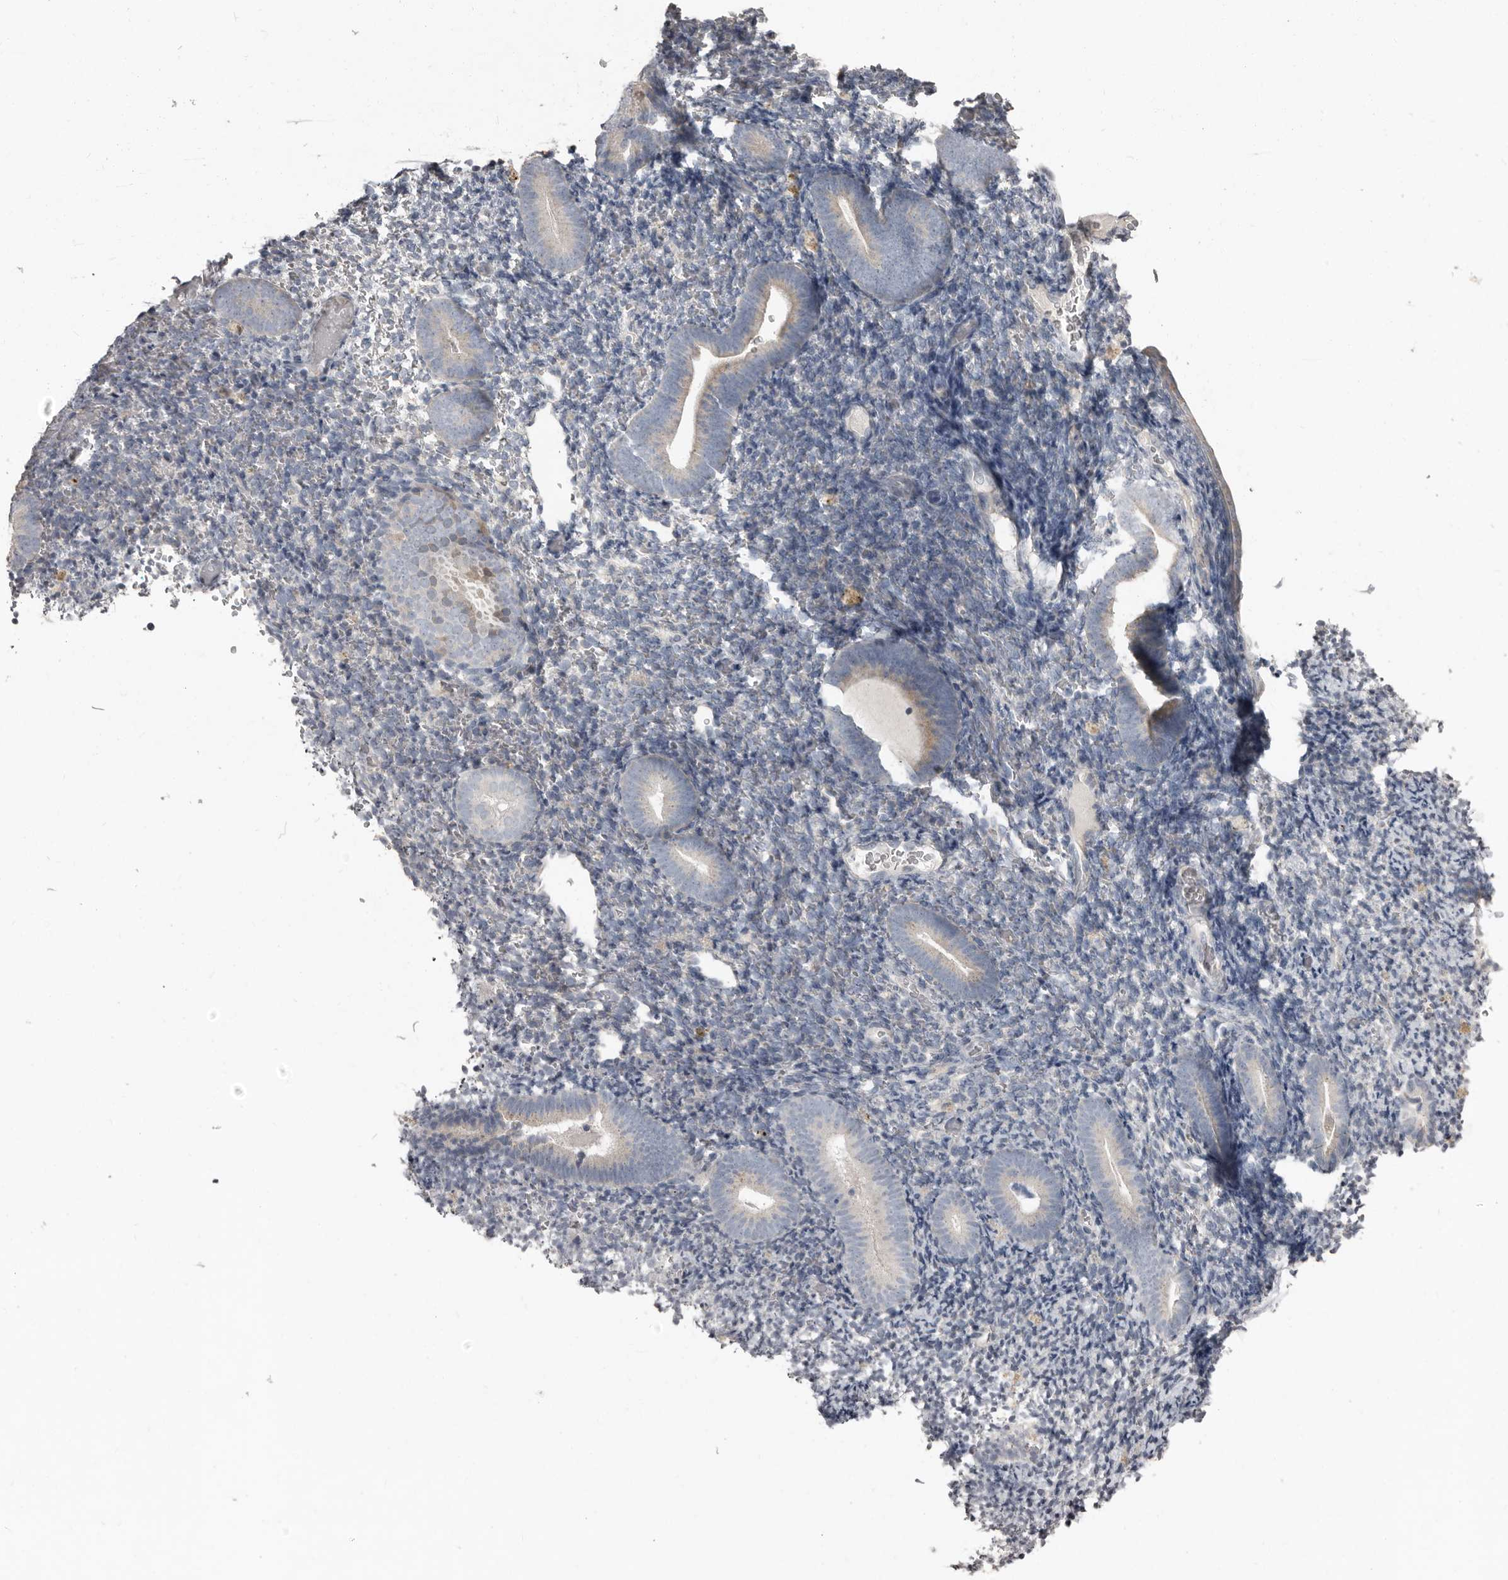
{"staining": {"intensity": "negative", "quantity": "none", "location": "none"}, "tissue": "endometrium", "cell_type": "Cells in endometrial stroma", "image_type": "normal", "snomed": [{"axis": "morphology", "description": "Normal tissue, NOS"}, {"axis": "topography", "description": "Endometrium"}], "caption": "IHC micrograph of benign endometrium stained for a protein (brown), which reveals no positivity in cells in endometrial stroma. (DAB (3,3'-diaminobenzidine) IHC with hematoxylin counter stain).", "gene": "CA6", "patient": {"sex": "female", "age": 51}}